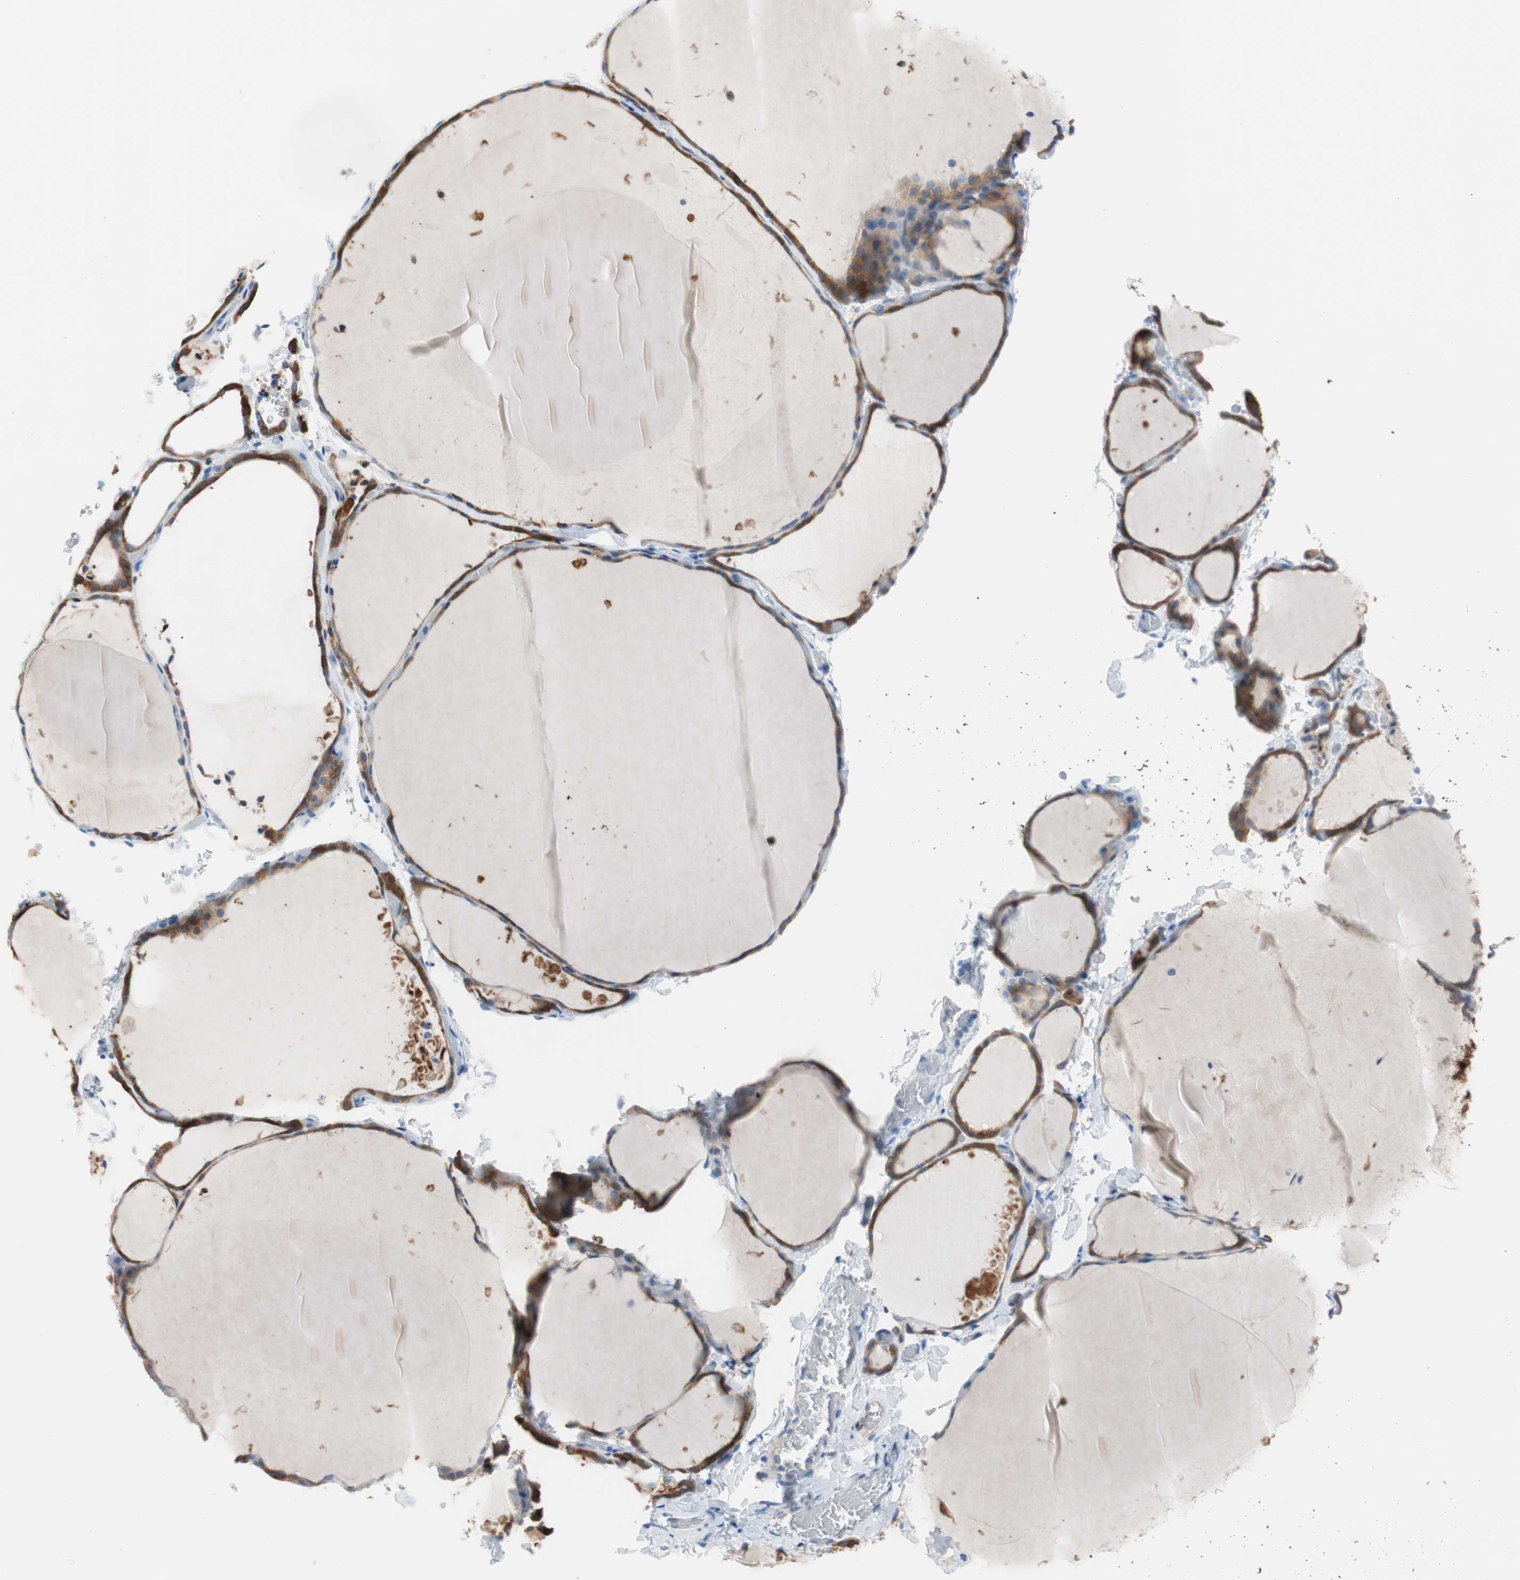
{"staining": {"intensity": "strong", "quantity": ">75%", "location": "cytoplasmic/membranous"}, "tissue": "thyroid gland", "cell_type": "Glandular cells", "image_type": "normal", "snomed": [{"axis": "morphology", "description": "Normal tissue, NOS"}, {"axis": "topography", "description": "Thyroid gland"}], "caption": "Brown immunohistochemical staining in normal human thyroid gland reveals strong cytoplasmic/membranous positivity in approximately >75% of glandular cells. (Brightfield microscopy of DAB IHC at high magnification).", "gene": "GLUL", "patient": {"sex": "female", "age": 22}}